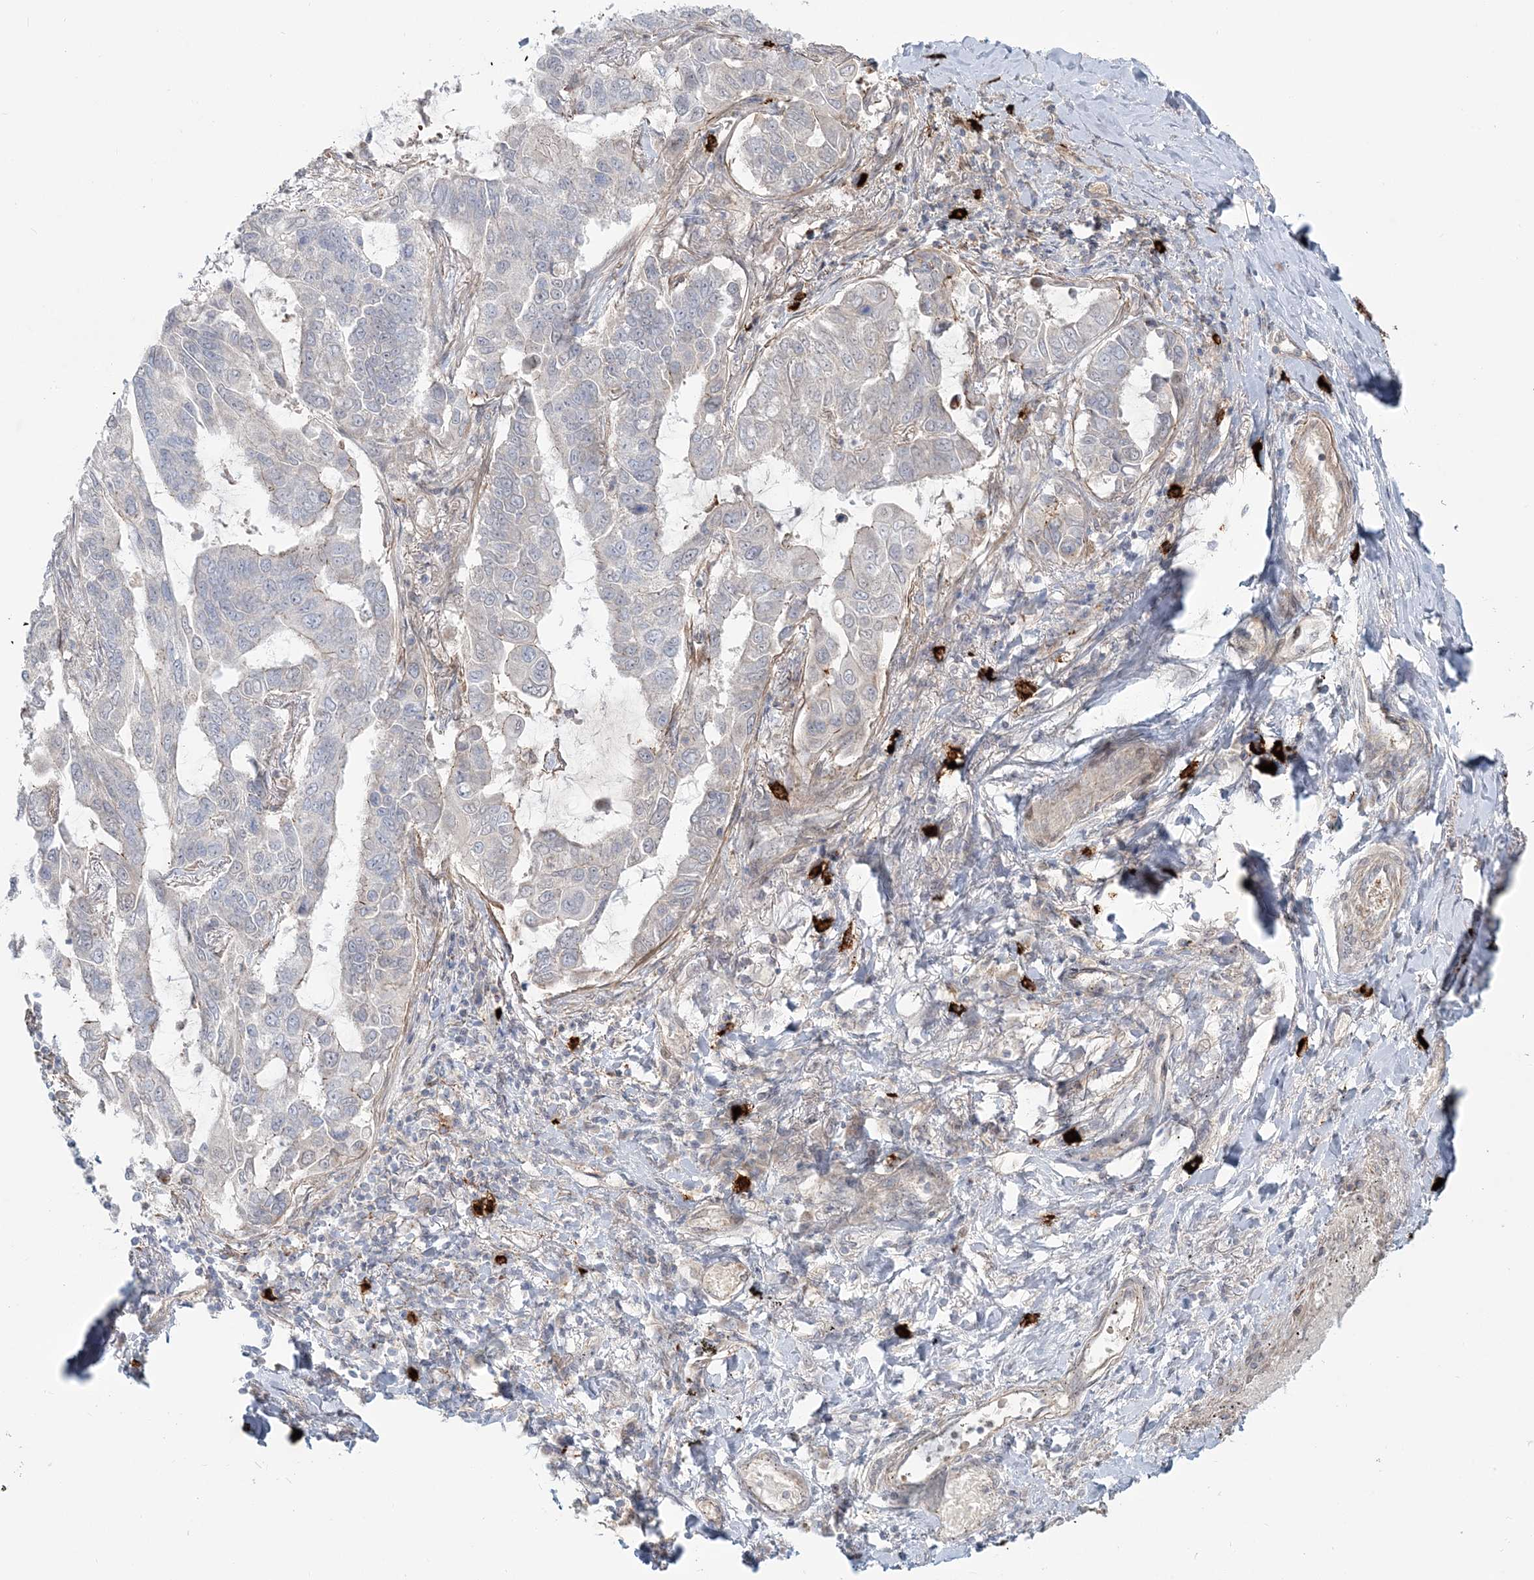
{"staining": {"intensity": "negative", "quantity": "none", "location": "none"}, "tissue": "lung cancer", "cell_type": "Tumor cells", "image_type": "cancer", "snomed": [{"axis": "morphology", "description": "Adenocarcinoma, NOS"}, {"axis": "topography", "description": "Lung"}], "caption": "Immunohistochemical staining of lung adenocarcinoma demonstrates no significant positivity in tumor cells.", "gene": "SH3PXD2A", "patient": {"sex": "male", "age": 64}}